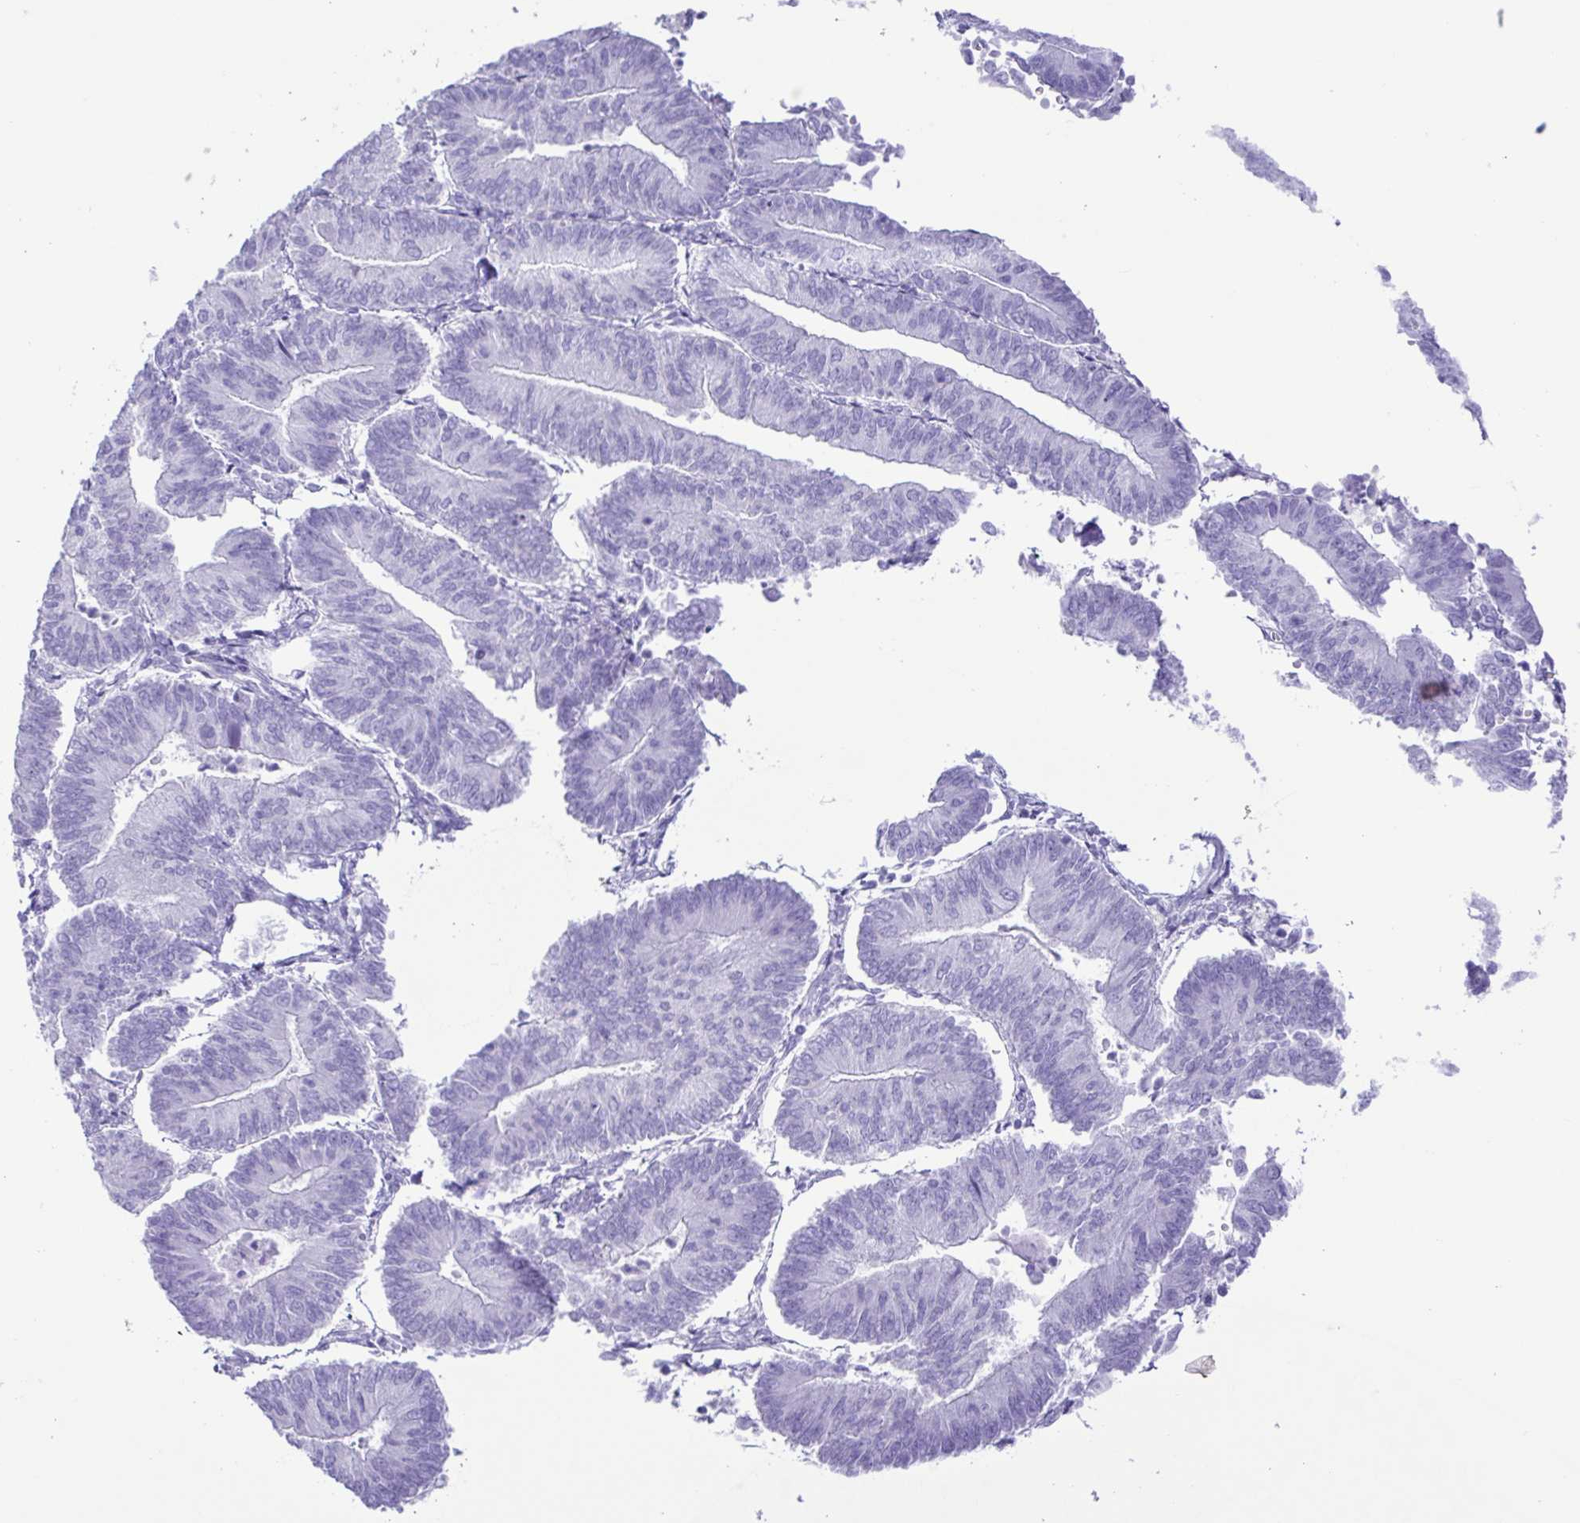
{"staining": {"intensity": "negative", "quantity": "none", "location": "none"}, "tissue": "endometrial cancer", "cell_type": "Tumor cells", "image_type": "cancer", "snomed": [{"axis": "morphology", "description": "Adenocarcinoma, NOS"}, {"axis": "topography", "description": "Endometrium"}], "caption": "IHC of endometrial adenocarcinoma displays no positivity in tumor cells. (DAB immunohistochemistry (IHC) visualized using brightfield microscopy, high magnification).", "gene": "CASP14", "patient": {"sex": "female", "age": 65}}